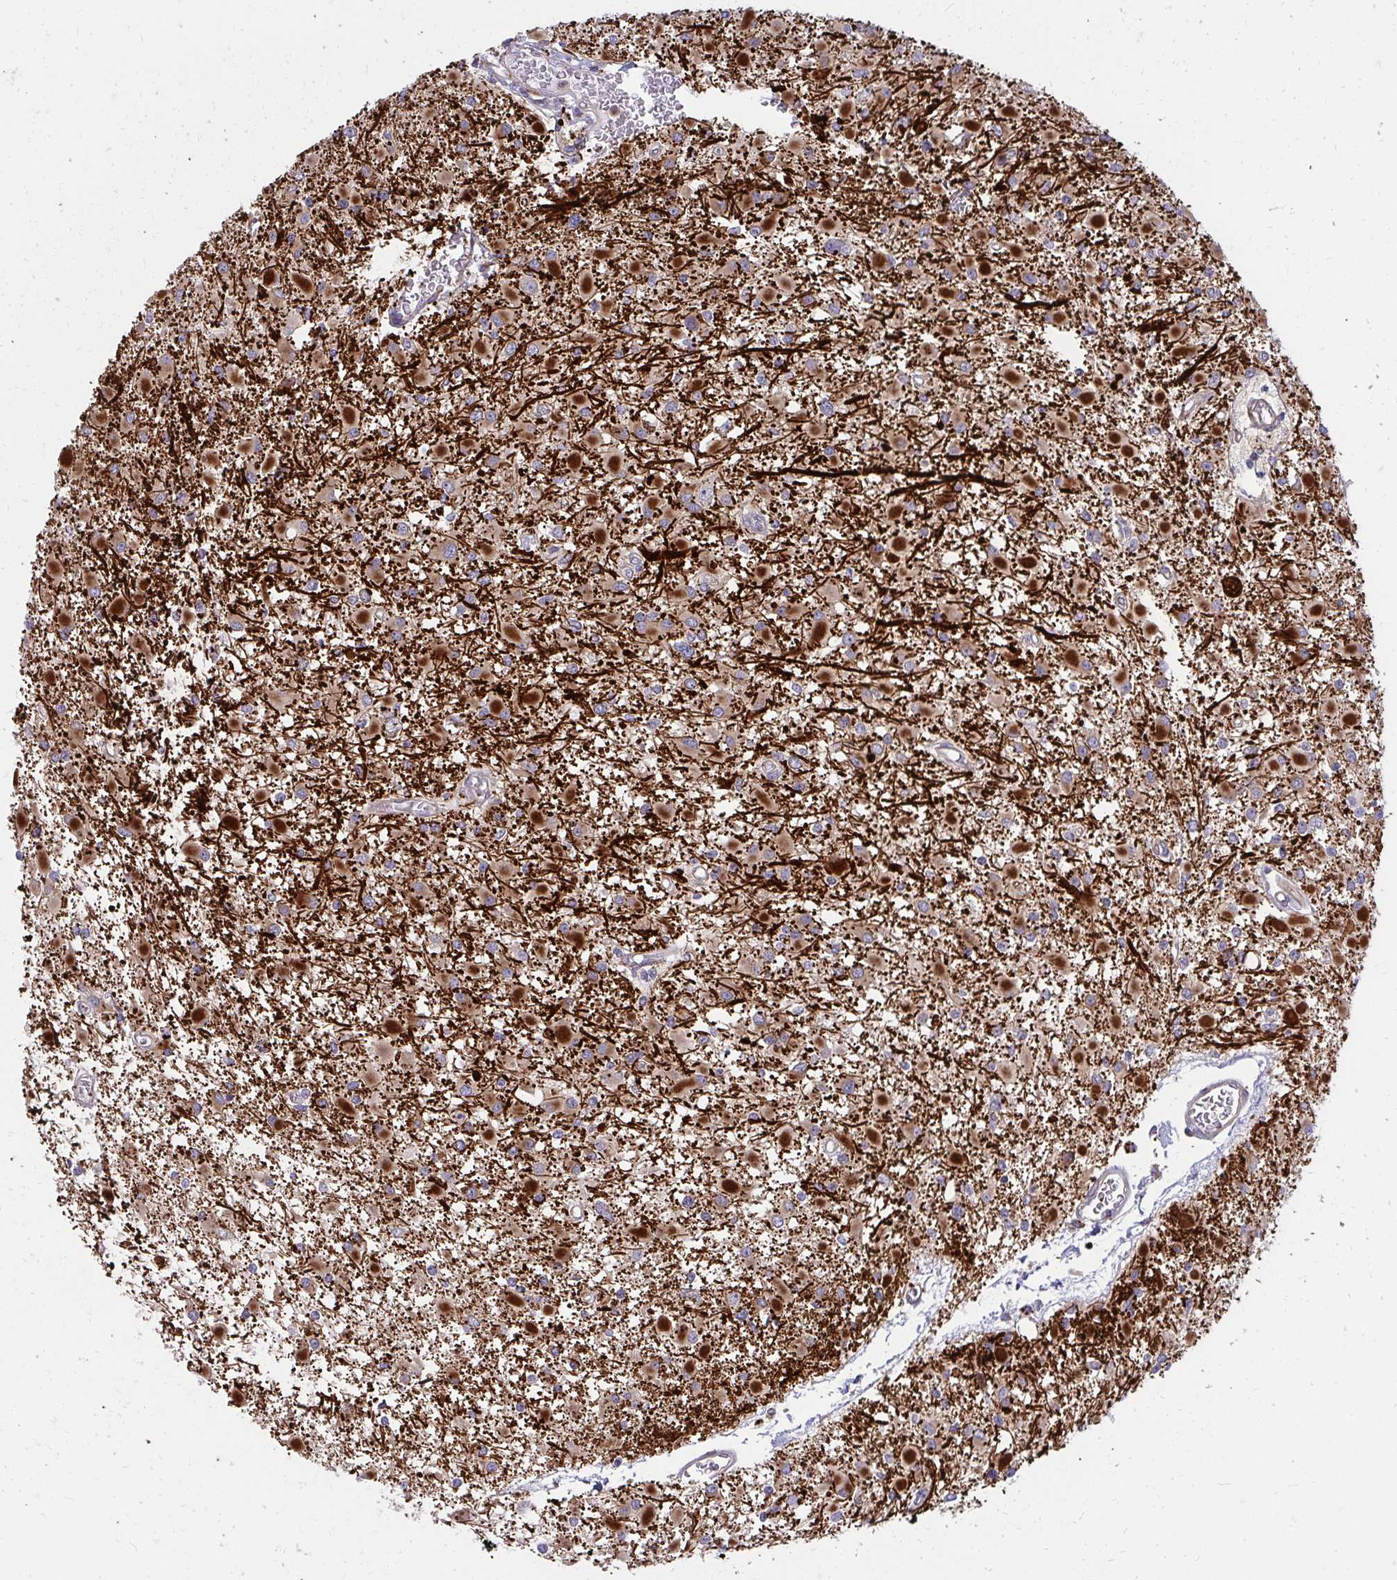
{"staining": {"intensity": "strong", "quantity": "25%-75%", "location": "cytoplasmic/membranous"}, "tissue": "glioma", "cell_type": "Tumor cells", "image_type": "cancer", "snomed": [{"axis": "morphology", "description": "Glioma, malignant, High grade"}, {"axis": "topography", "description": "Brain"}], "caption": "DAB immunohistochemical staining of human malignant high-grade glioma displays strong cytoplasmic/membranous protein positivity in about 25%-75% of tumor cells.", "gene": "ASAP1", "patient": {"sex": "male", "age": 54}}